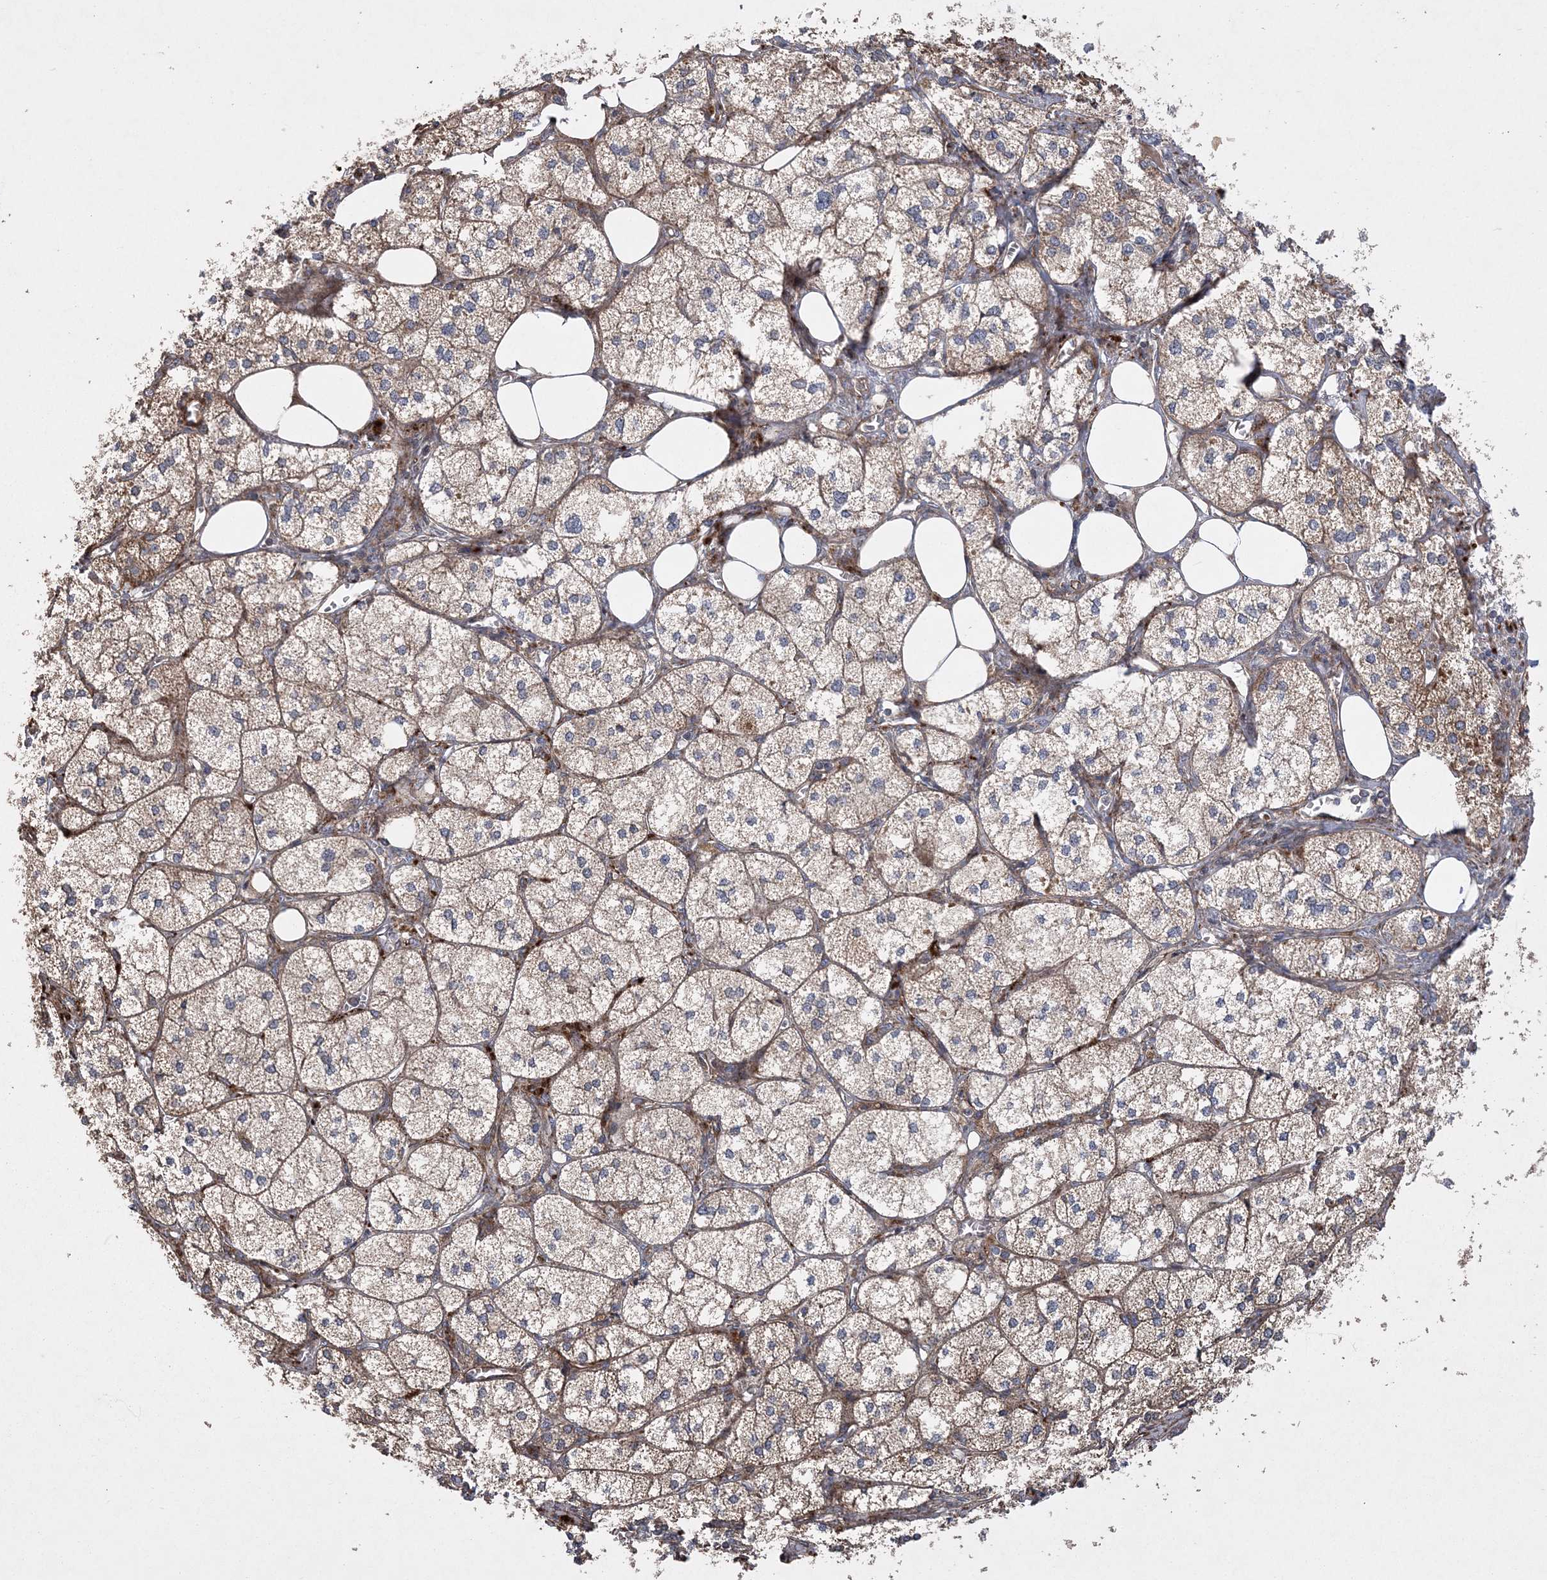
{"staining": {"intensity": "moderate", "quantity": "25%-75%", "location": "cytoplasmic/membranous"}, "tissue": "adrenal gland", "cell_type": "Glandular cells", "image_type": "normal", "snomed": [{"axis": "morphology", "description": "Normal tissue, NOS"}, {"axis": "topography", "description": "Adrenal gland"}], "caption": "Adrenal gland stained with DAB immunohistochemistry shows medium levels of moderate cytoplasmic/membranous expression in about 25%-75% of glandular cells. The staining is performed using DAB brown chromogen to label protein expression. The nuclei are counter-stained blue using hematoxylin.", "gene": "ARSJ", "patient": {"sex": "female", "age": 61}}